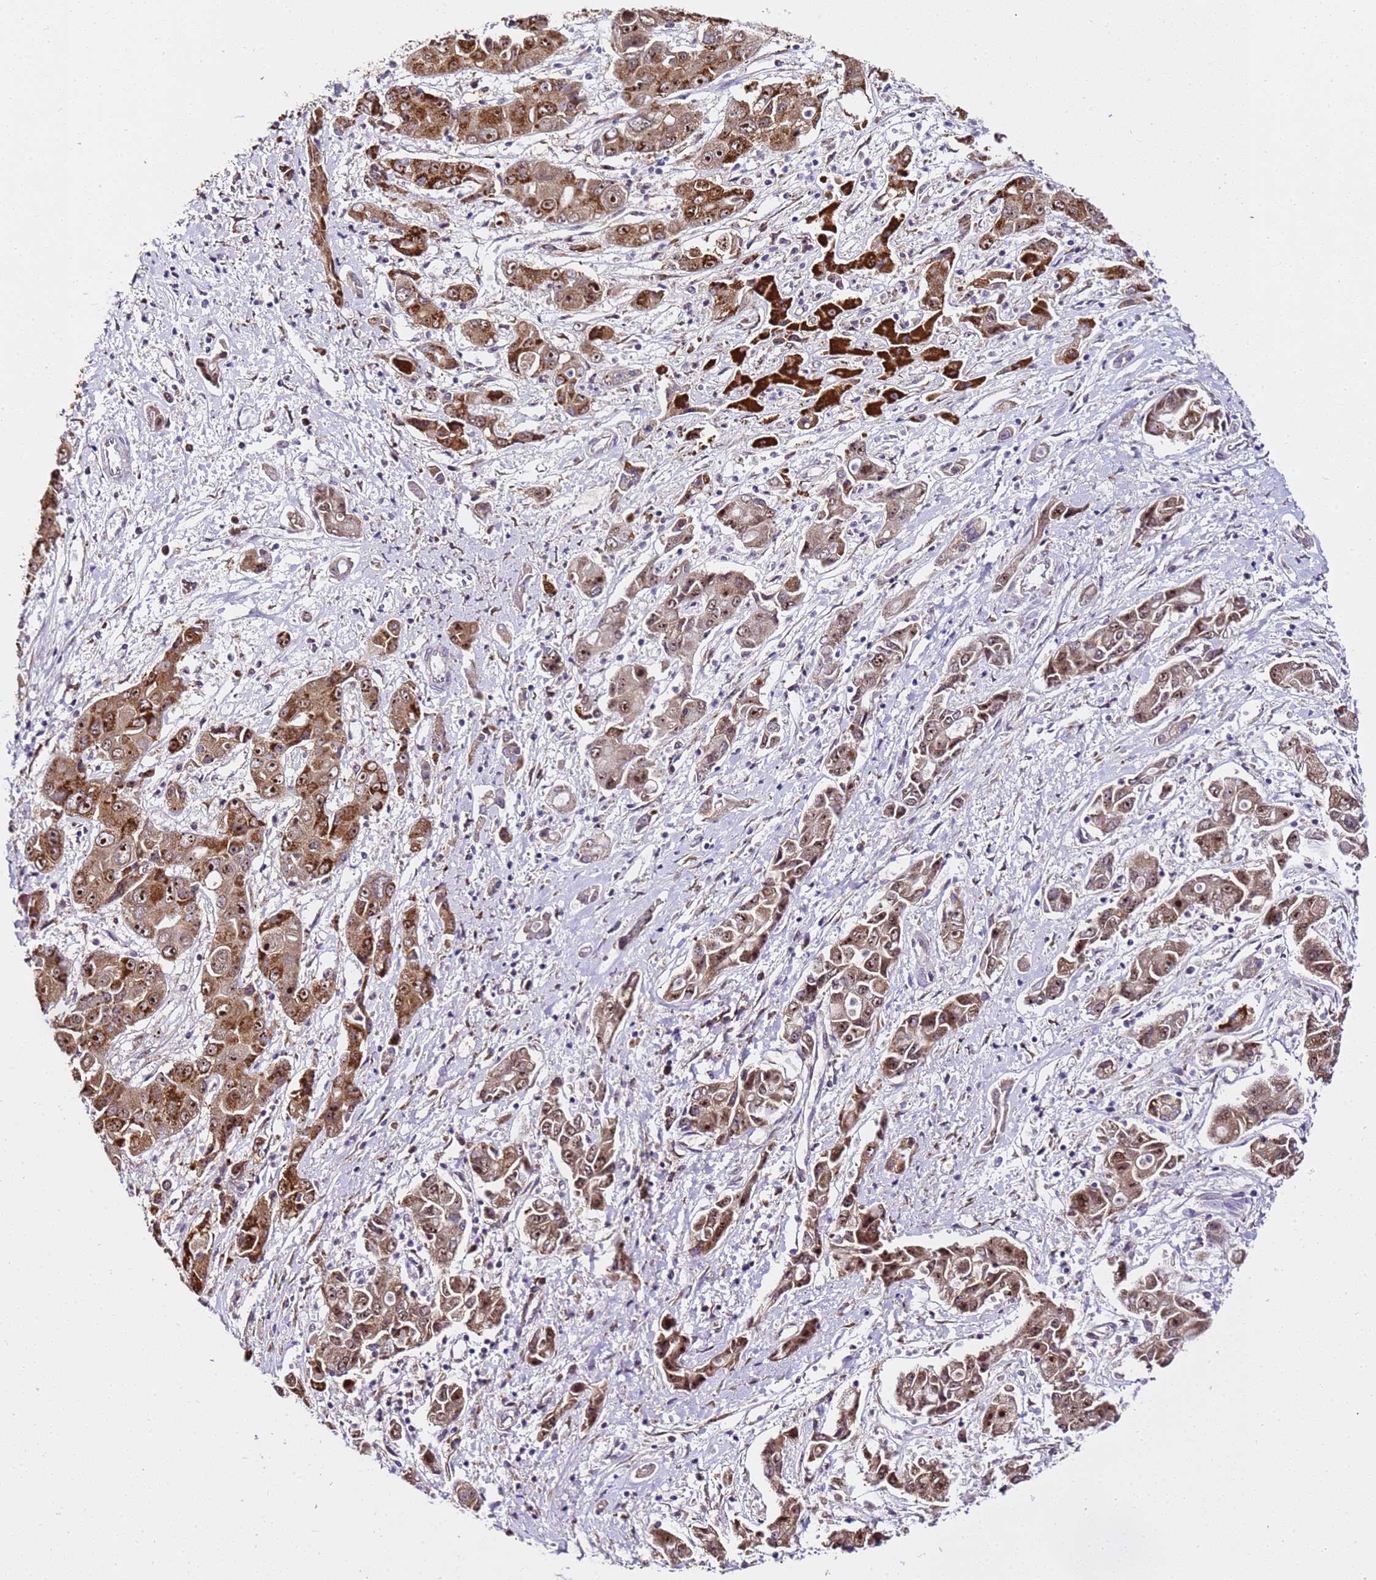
{"staining": {"intensity": "moderate", "quantity": ">75%", "location": "cytoplasmic/membranous,nuclear"}, "tissue": "liver cancer", "cell_type": "Tumor cells", "image_type": "cancer", "snomed": [{"axis": "morphology", "description": "Cholangiocarcinoma"}, {"axis": "topography", "description": "Liver"}], "caption": "Brown immunohistochemical staining in human liver cancer demonstrates moderate cytoplasmic/membranous and nuclear staining in about >75% of tumor cells. Immunohistochemistry (ihc) stains the protein in brown and the nuclei are stained blue.", "gene": "SLX4IP", "patient": {"sex": "male", "age": 67}}